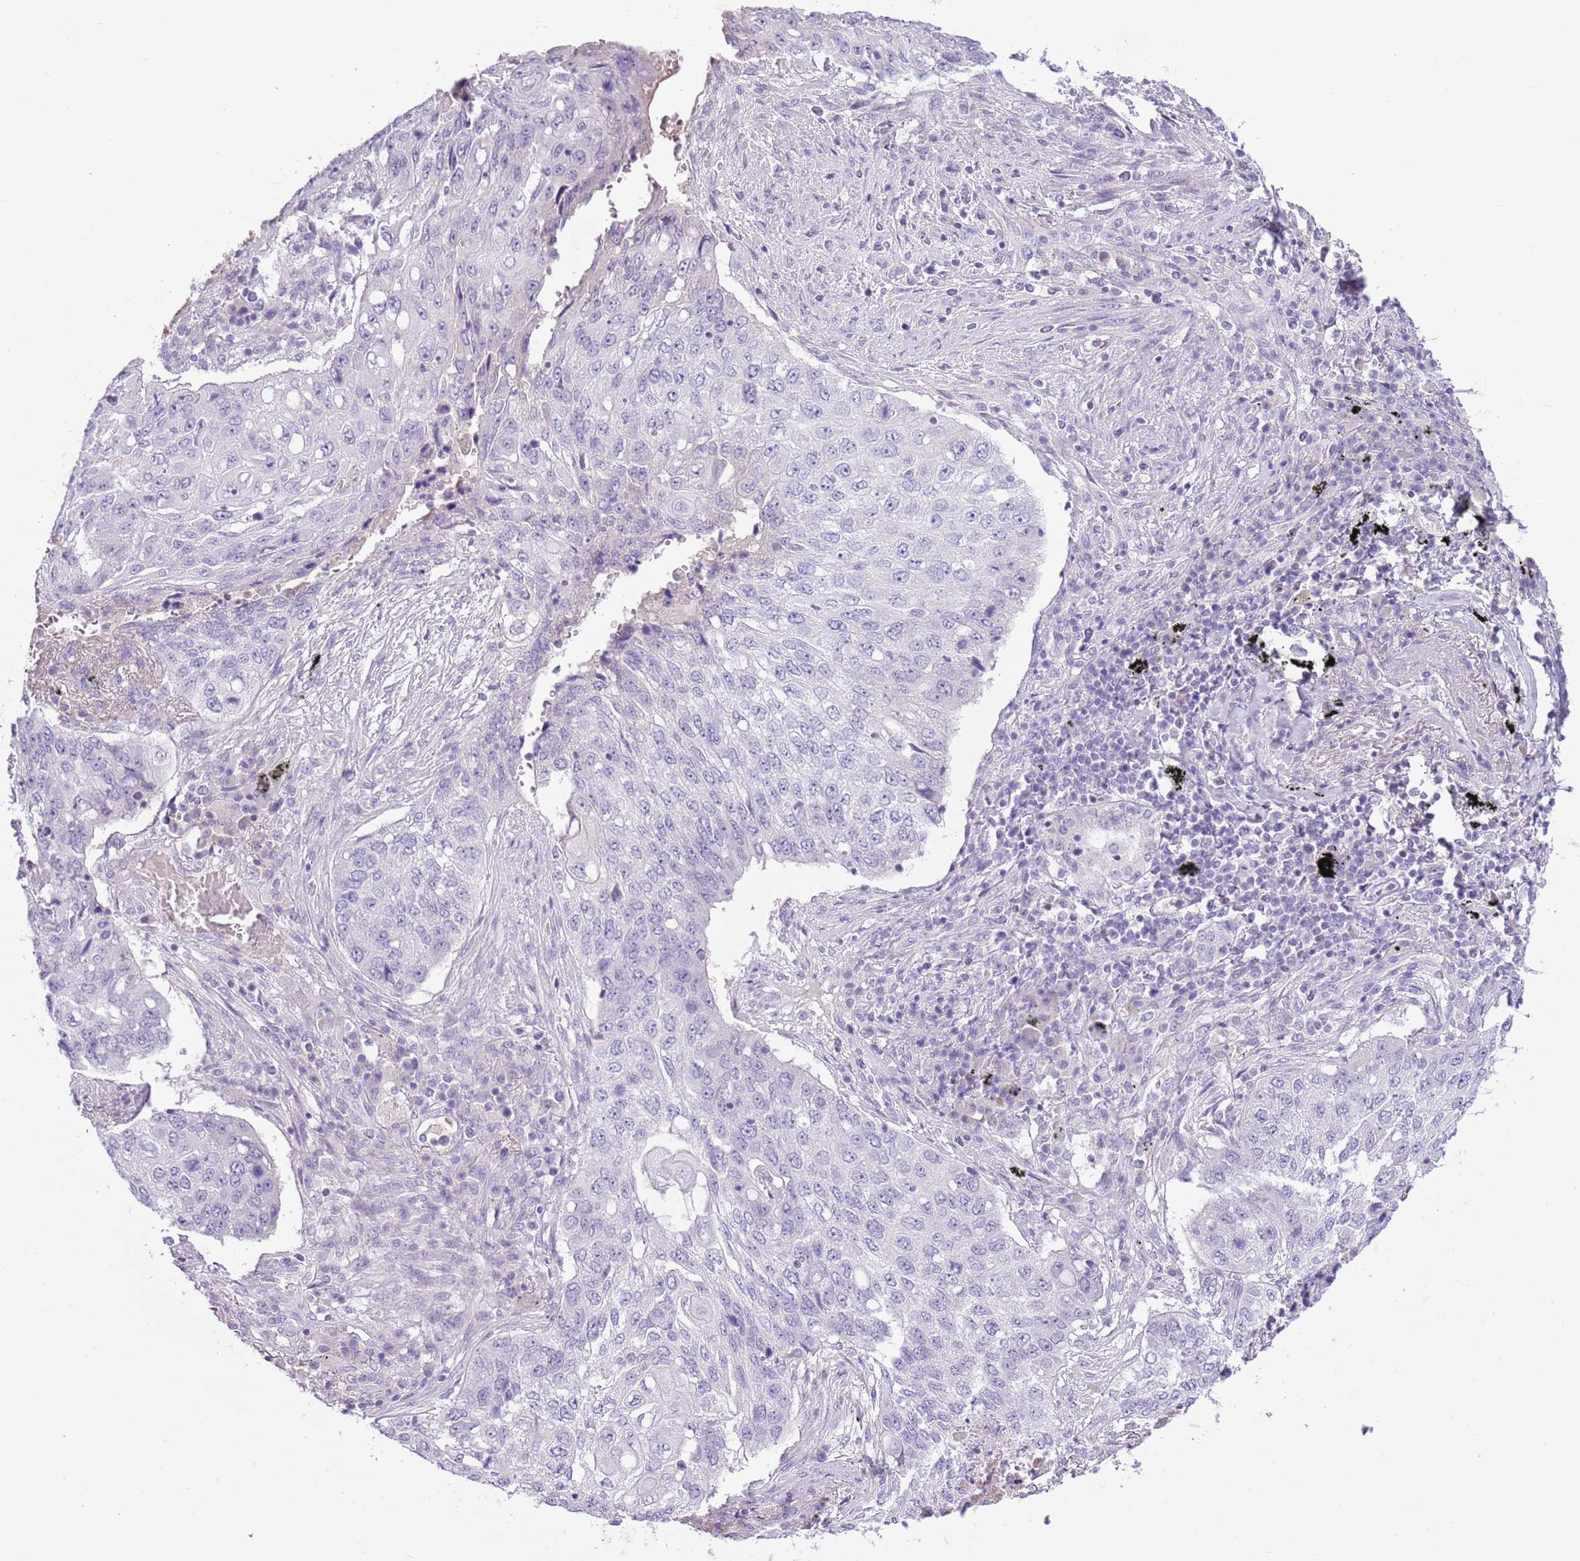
{"staining": {"intensity": "negative", "quantity": "none", "location": "none"}, "tissue": "lung cancer", "cell_type": "Tumor cells", "image_type": "cancer", "snomed": [{"axis": "morphology", "description": "Squamous cell carcinoma, NOS"}, {"axis": "topography", "description": "Lung"}], "caption": "IHC histopathology image of neoplastic tissue: human lung cancer (squamous cell carcinoma) stained with DAB (3,3'-diaminobenzidine) demonstrates no significant protein staining in tumor cells.", "gene": "TOX2", "patient": {"sex": "female", "age": 63}}